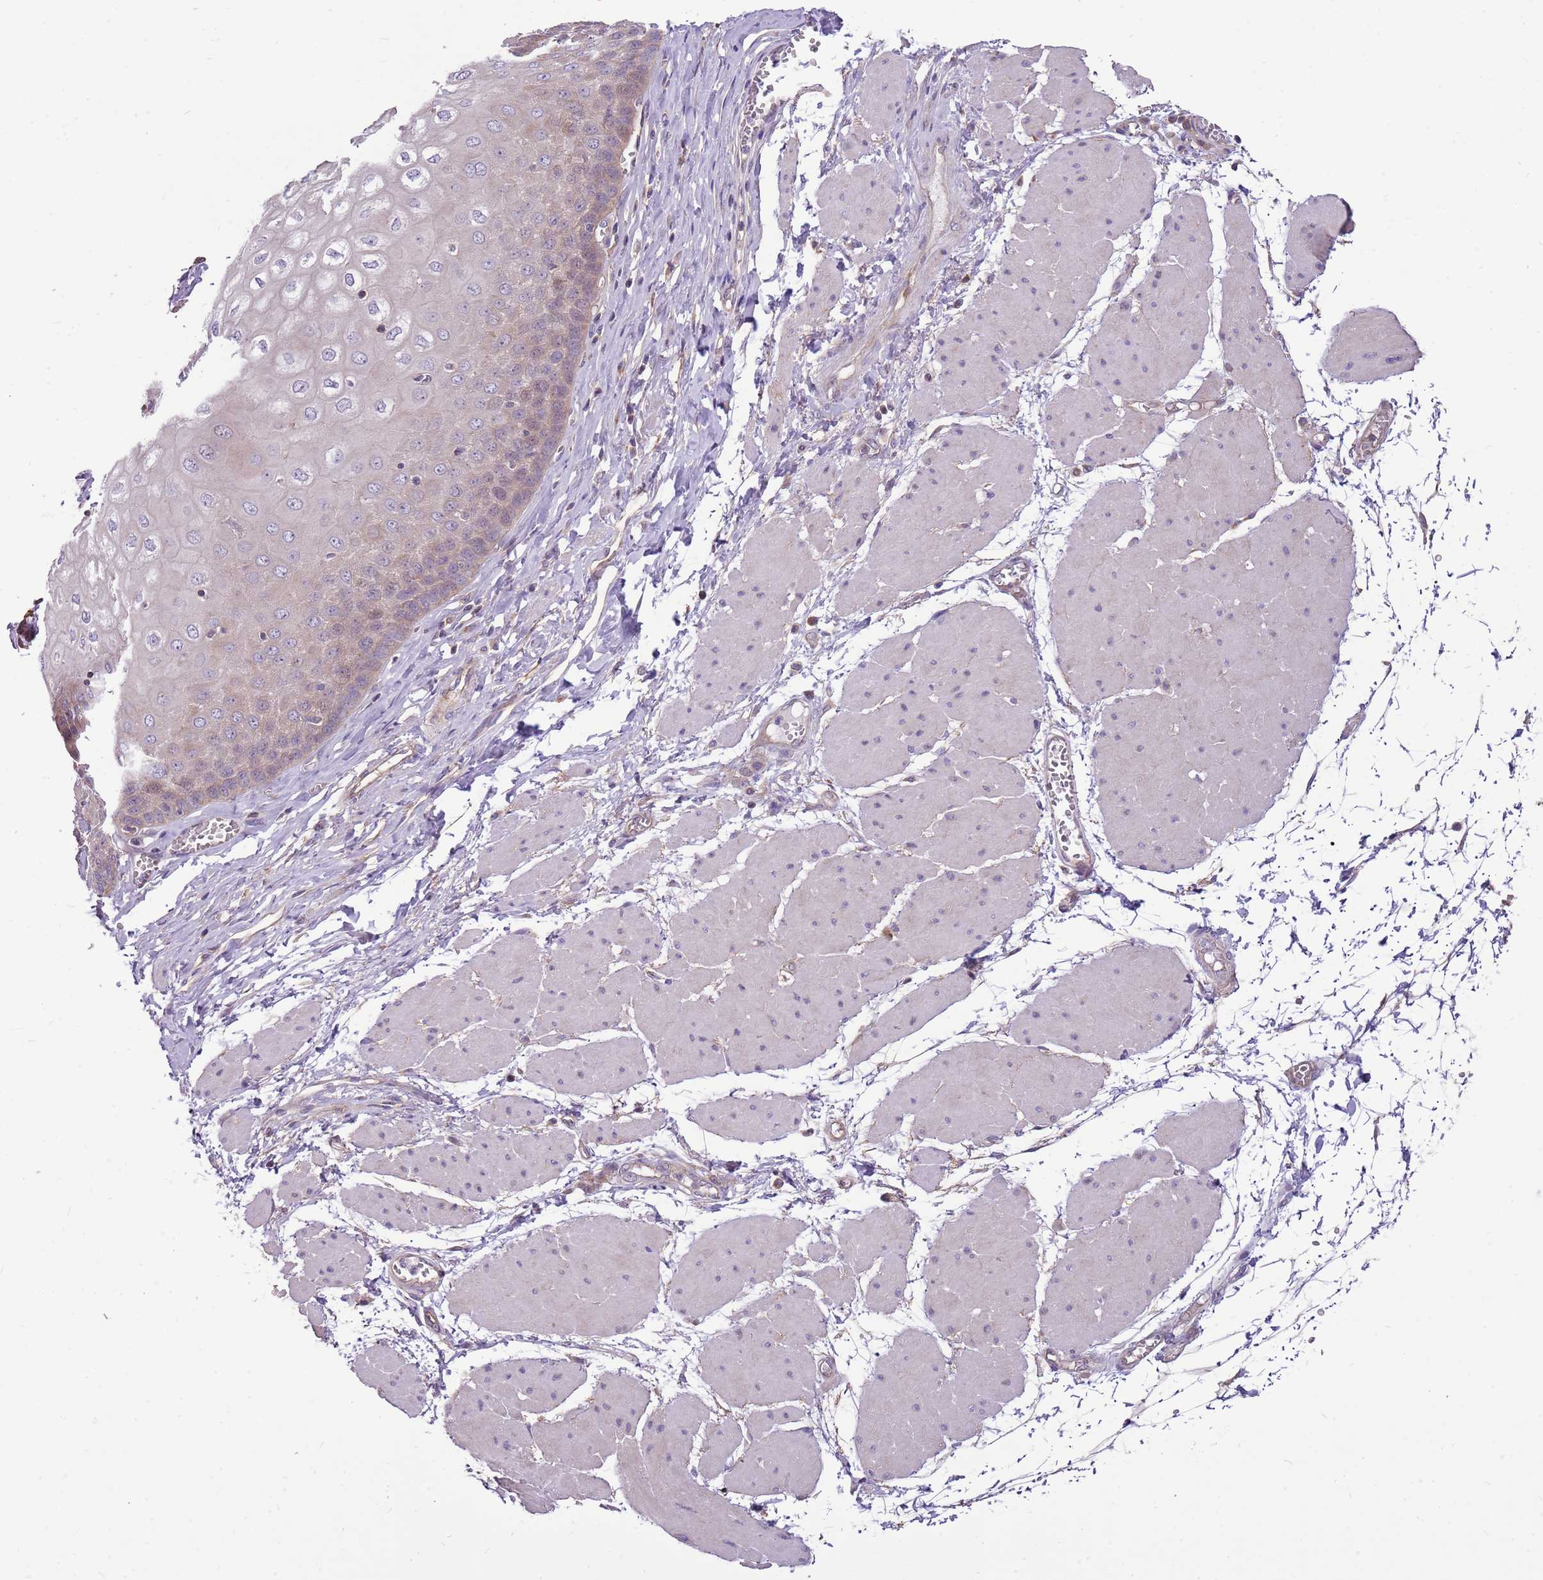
{"staining": {"intensity": "weak", "quantity": "25%-75%", "location": "cytoplasmic/membranous"}, "tissue": "esophagus", "cell_type": "Squamous epithelial cells", "image_type": "normal", "snomed": [{"axis": "morphology", "description": "Normal tissue, NOS"}, {"axis": "topography", "description": "Esophagus"}], "caption": "IHC (DAB (3,3'-diaminobenzidine)) staining of benign human esophagus exhibits weak cytoplasmic/membranous protein staining in approximately 25%-75% of squamous epithelial cells. (Stains: DAB (3,3'-diaminobenzidine) in brown, nuclei in blue, Microscopy: brightfield microscopy at high magnification).", "gene": "WASHC4", "patient": {"sex": "male", "age": 60}}